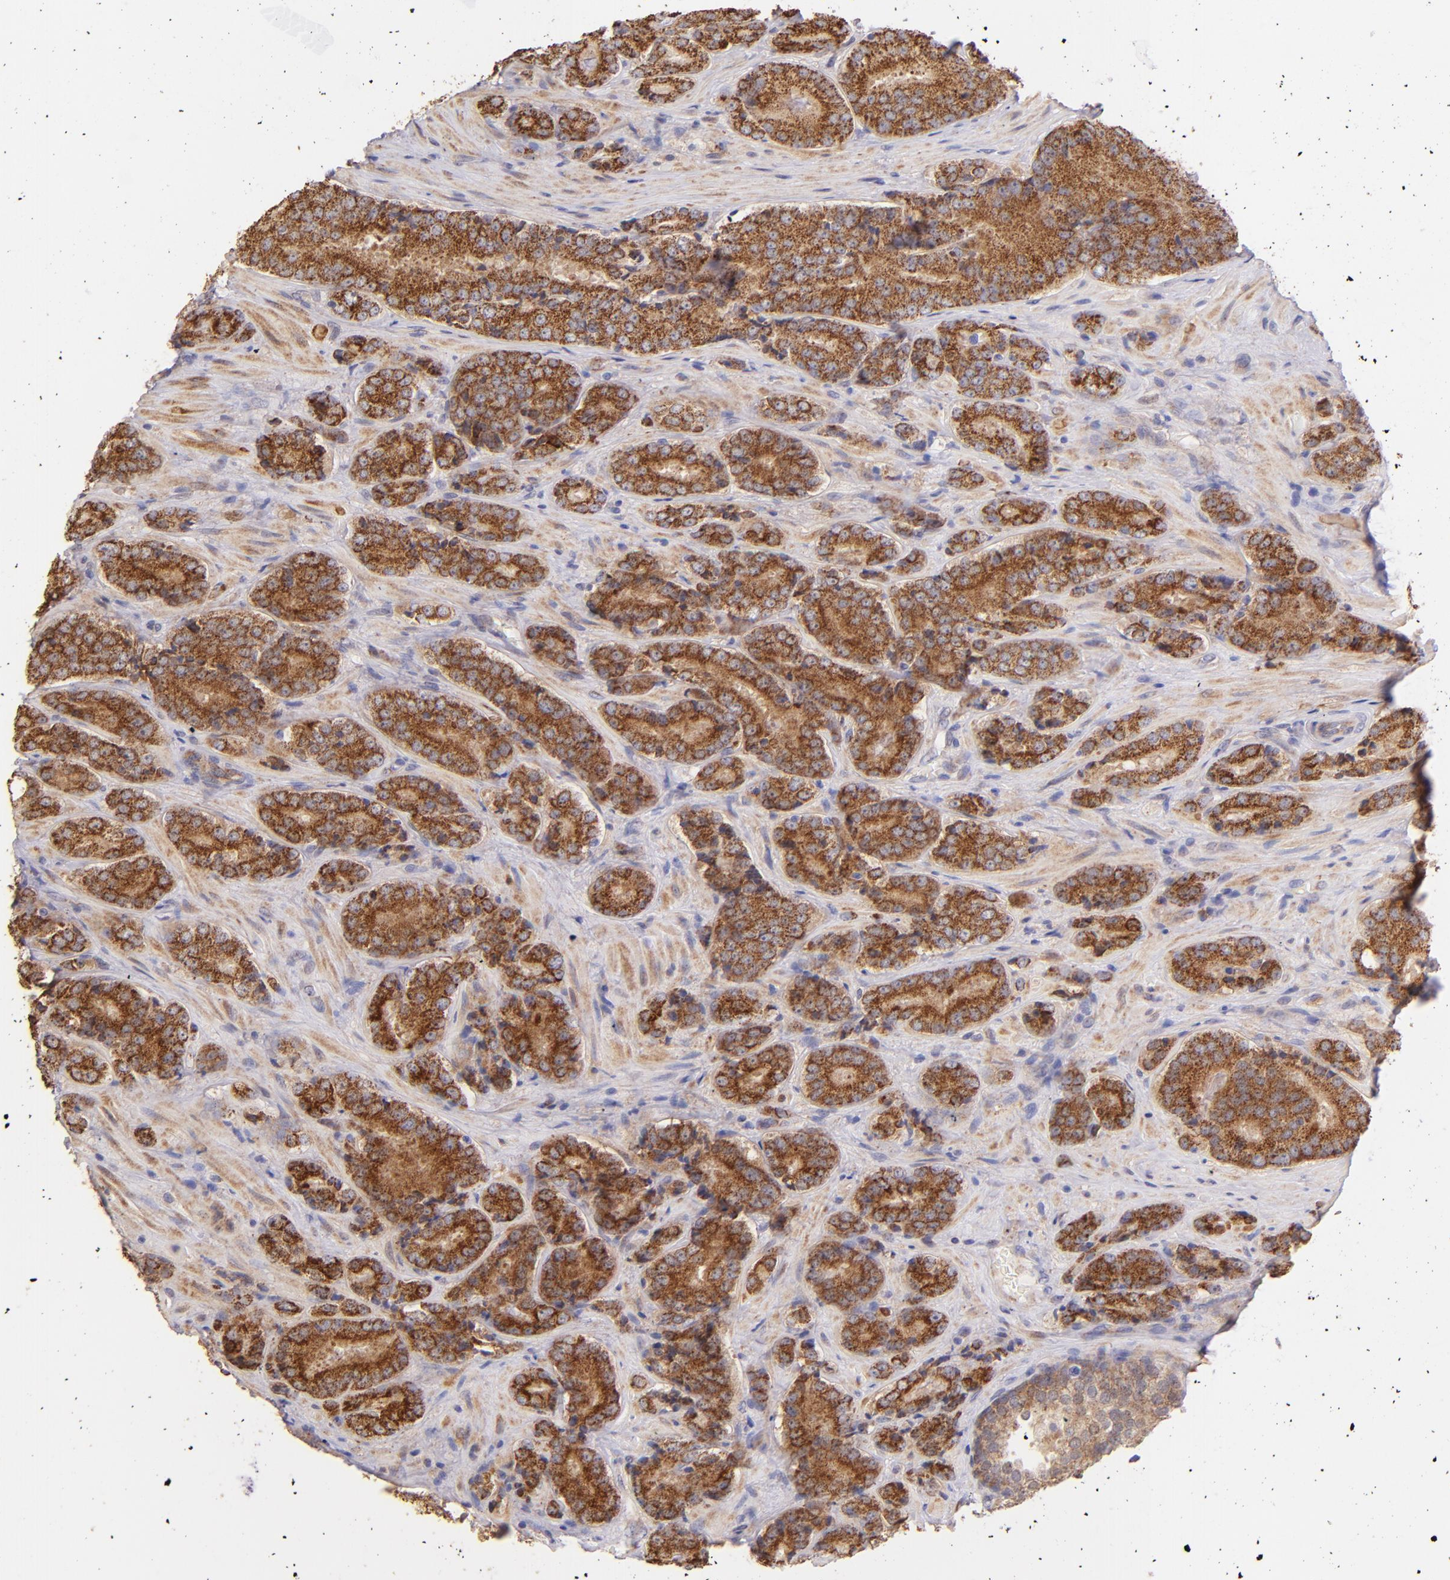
{"staining": {"intensity": "moderate", "quantity": ">75%", "location": "cytoplasmic/membranous"}, "tissue": "prostate cancer", "cell_type": "Tumor cells", "image_type": "cancer", "snomed": [{"axis": "morphology", "description": "Adenocarcinoma, High grade"}, {"axis": "topography", "description": "Prostate"}], "caption": "Moderate cytoplasmic/membranous positivity is seen in approximately >75% of tumor cells in prostate cancer (adenocarcinoma (high-grade)).", "gene": "SH2D4A", "patient": {"sex": "male", "age": 70}}